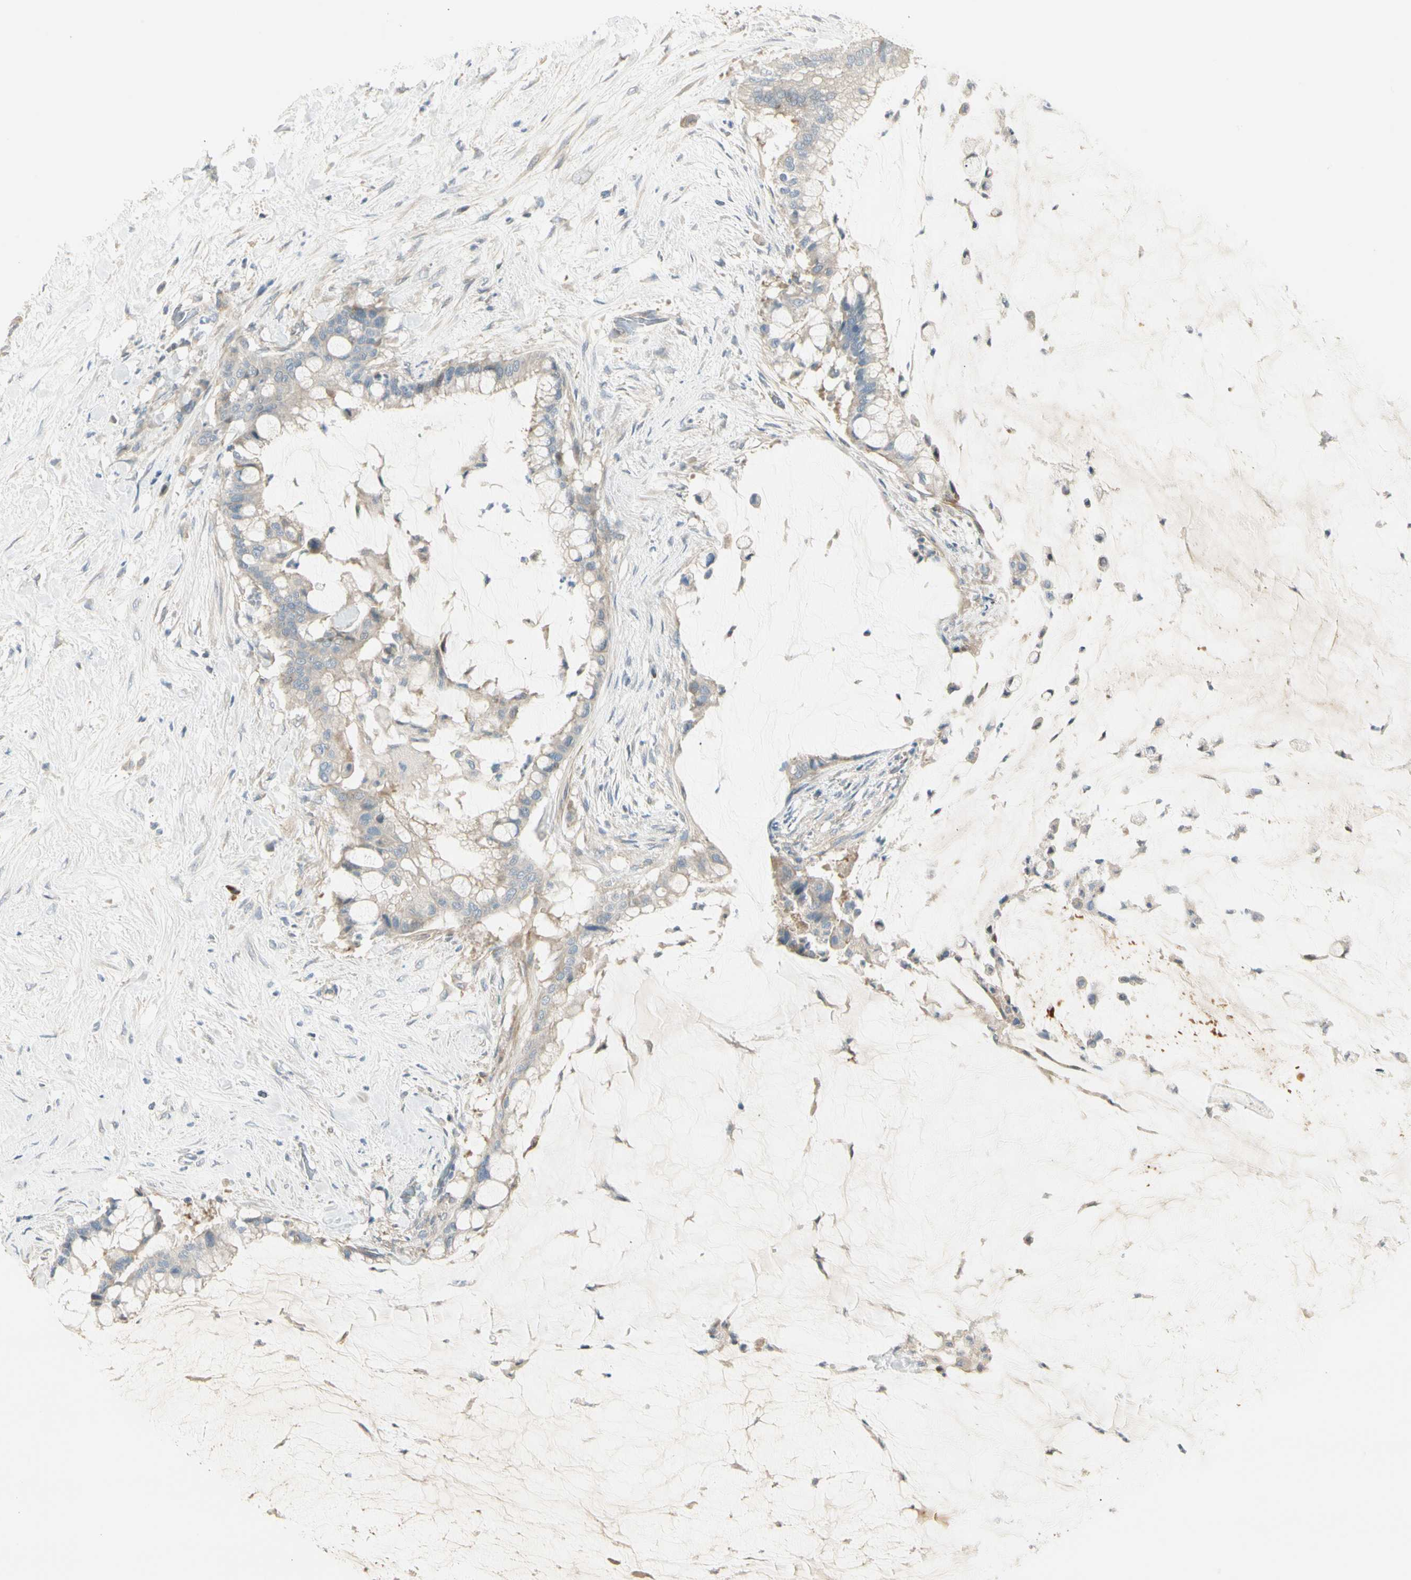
{"staining": {"intensity": "weak", "quantity": ">75%", "location": "cytoplasmic/membranous"}, "tissue": "pancreatic cancer", "cell_type": "Tumor cells", "image_type": "cancer", "snomed": [{"axis": "morphology", "description": "Adenocarcinoma, NOS"}, {"axis": "topography", "description": "Pancreas"}], "caption": "Tumor cells reveal low levels of weak cytoplasmic/membranous staining in approximately >75% of cells in pancreatic cancer.", "gene": "ADGRA3", "patient": {"sex": "male", "age": 41}}